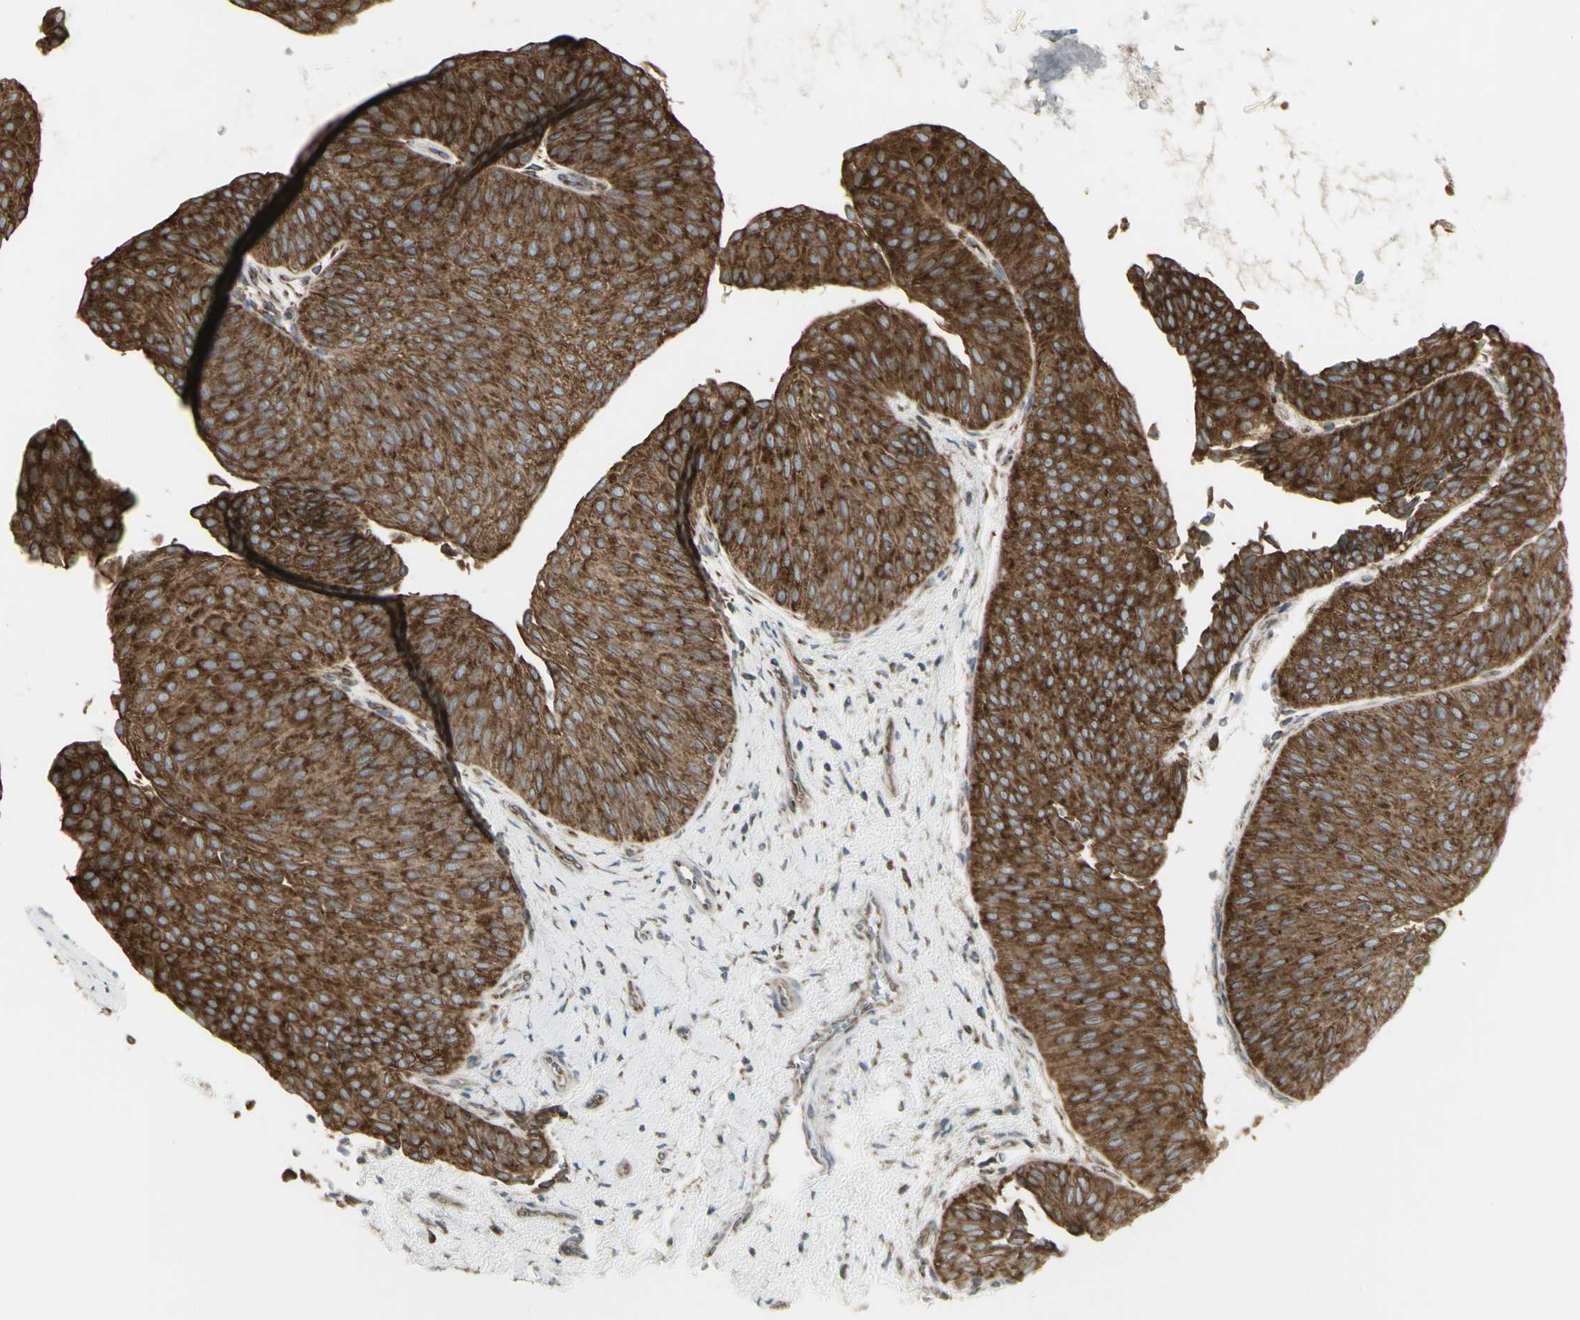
{"staining": {"intensity": "strong", "quantity": ">75%", "location": "cytoplasmic/membranous"}, "tissue": "urothelial cancer", "cell_type": "Tumor cells", "image_type": "cancer", "snomed": [{"axis": "morphology", "description": "Urothelial carcinoma, Low grade"}, {"axis": "topography", "description": "Urinary bladder"}], "caption": "Human urothelial cancer stained for a protein (brown) demonstrates strong cytoplasmic/membranous positive expression in approximately >75% of tumor cells.", "gene": "FKBP3", "patient": {"sex": "female", "age": 60}}